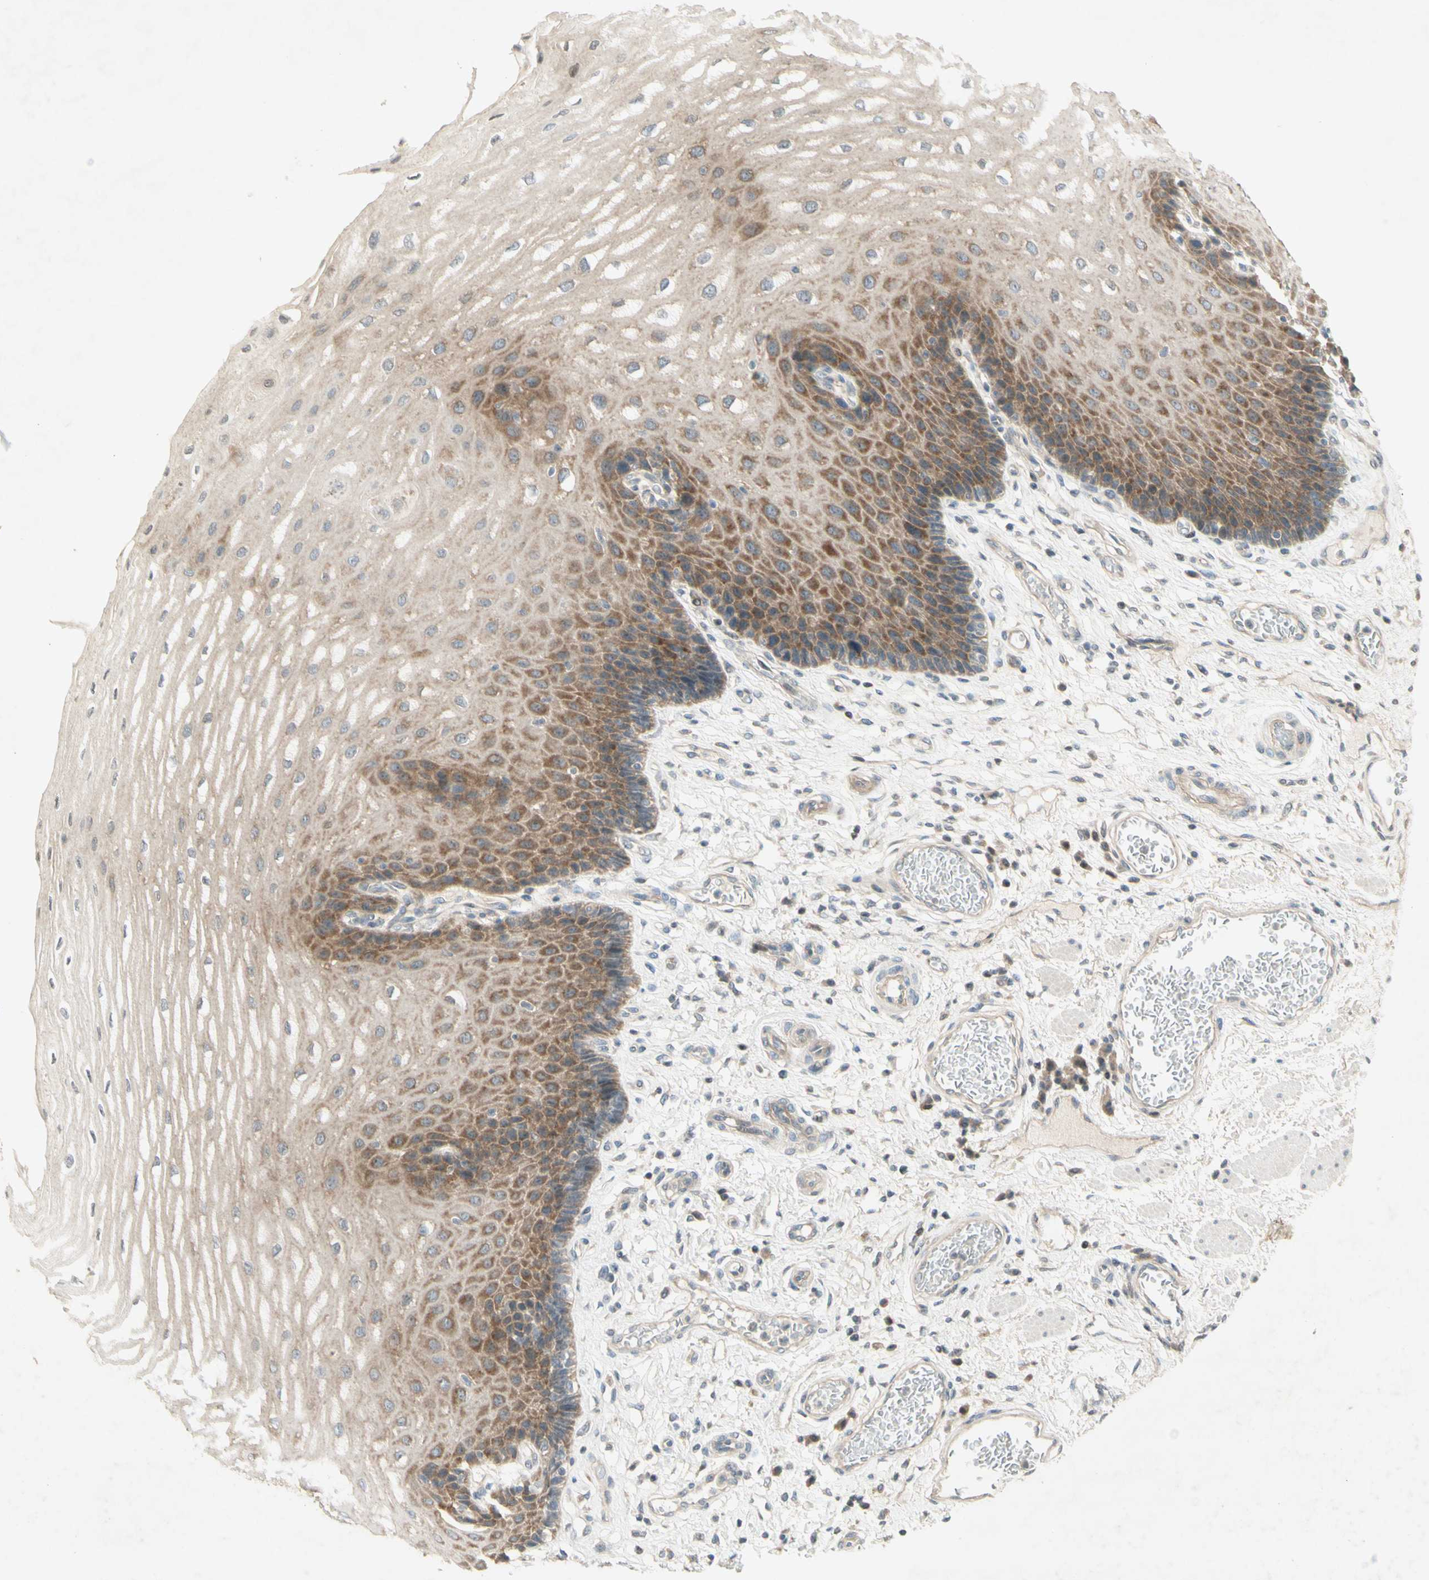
{"staining": {"intensity": "moderate", "quantity": "25%-75%", "location": "cytoplasmic/membranous"}, "tissue": "esophagus", "cell_type": "Squamous epithelial cells", "image_type": "normal", "snomed": [{"axis": "morphology", "description": "Normal tissue, NOS"}, {"axis": "topography", "description": "Esophagus"}], "caption": "Squamous epithelial cells demonstrate moderate cytoplasmic/membranous staining in about 25%-75% of cells in unremarkable esophagus.", "gene": "ETF1", "patient": {"sex": "male", "age": 54}}